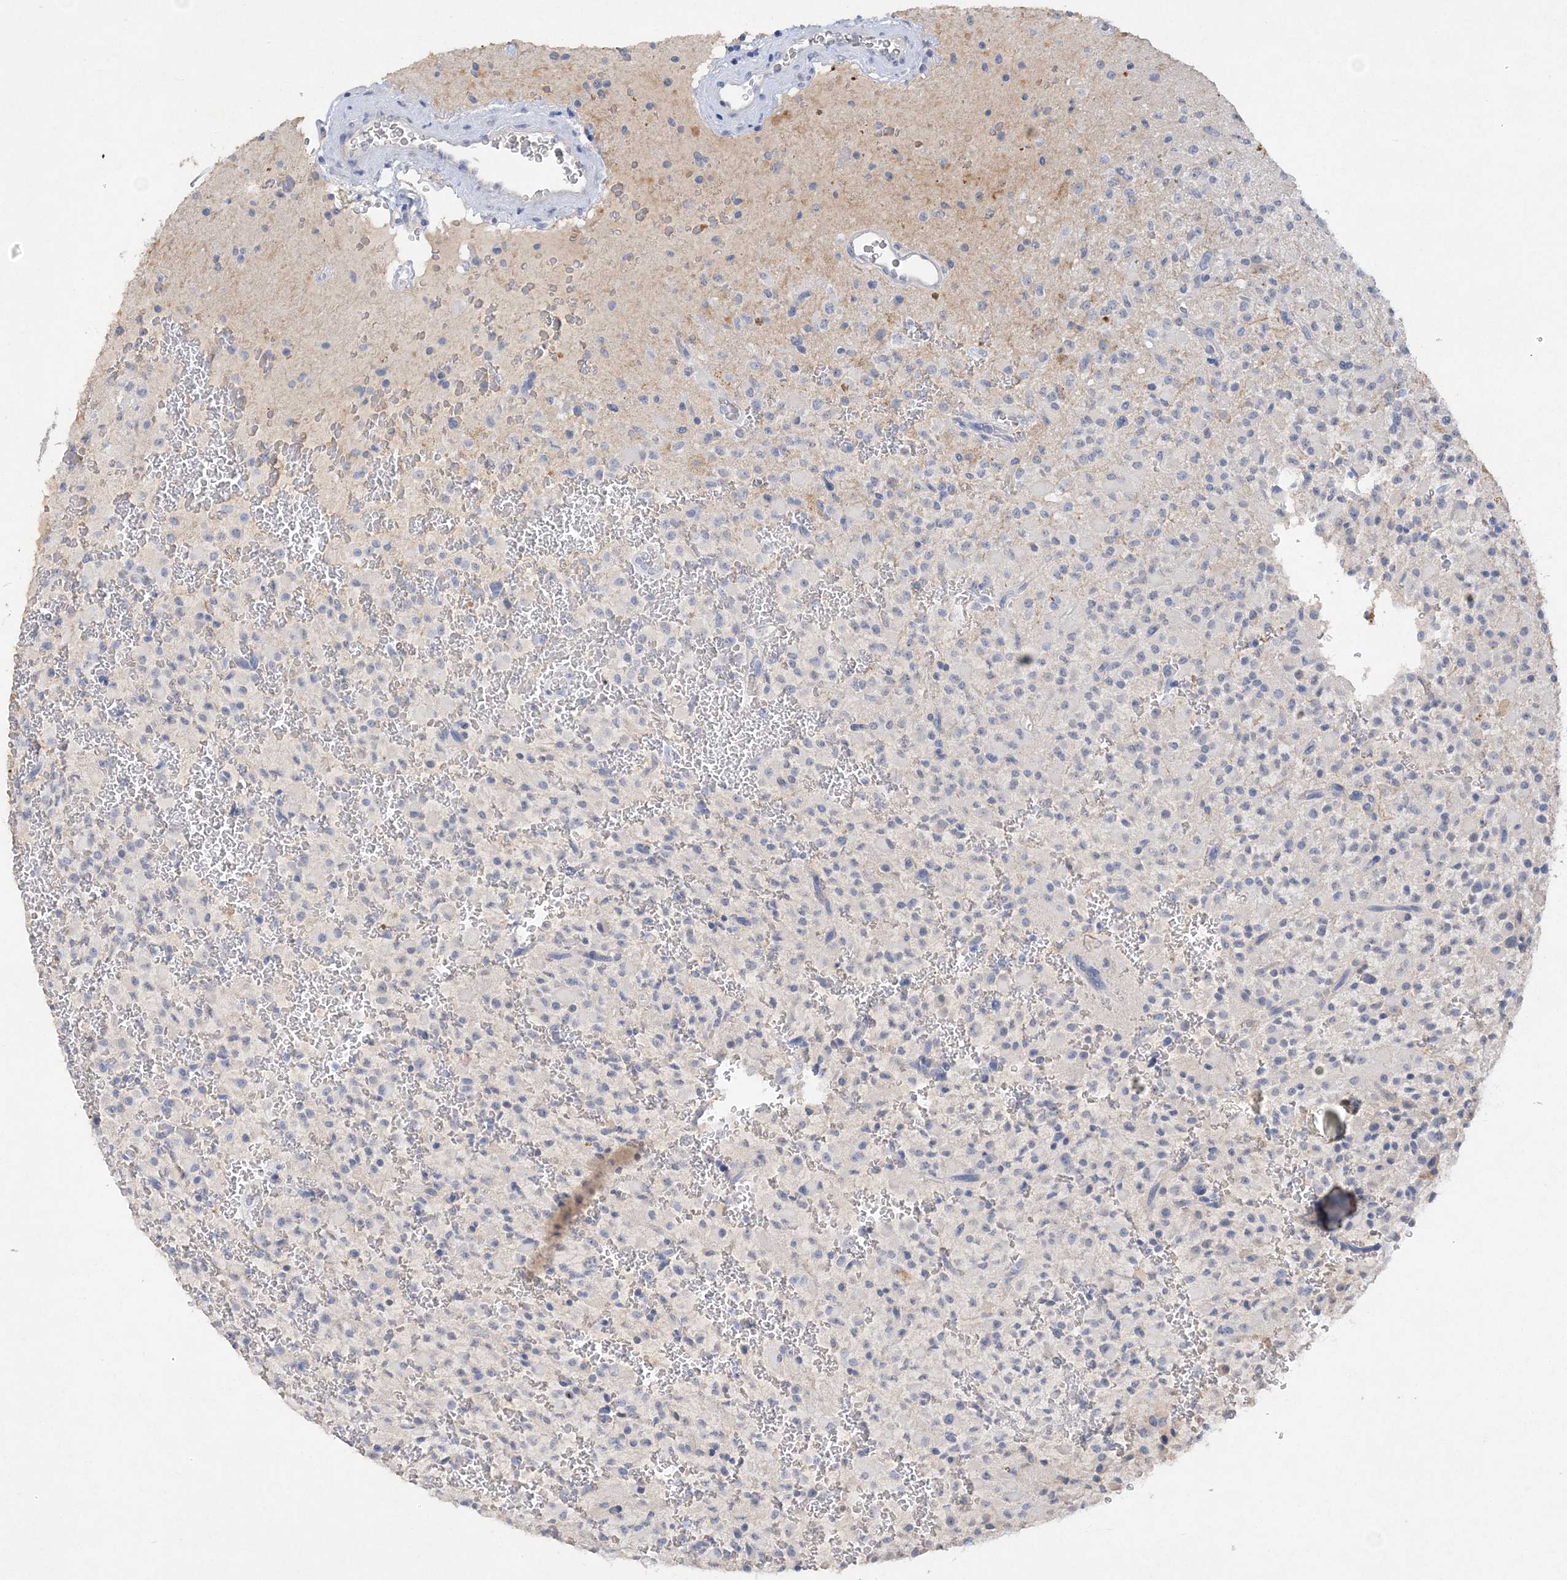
{"staining": {"intensity": "negative", "quantity": "none", "location": "none"}, "tissue": "glioma", "cell_type": "Tumor cells", "image_type": "cancer", "snomed": [{"axis": "morphology", "description": "Glioma, malignant, High grade"}, {"axis": "topography", "description": "Brain"}], "caption": "A high-resolution image shows IHC staining of glioma, which reveals no significant positivity in tumor cells.", "gene": "C11orf58", "patient": {"sex": "male", "age": 34}}